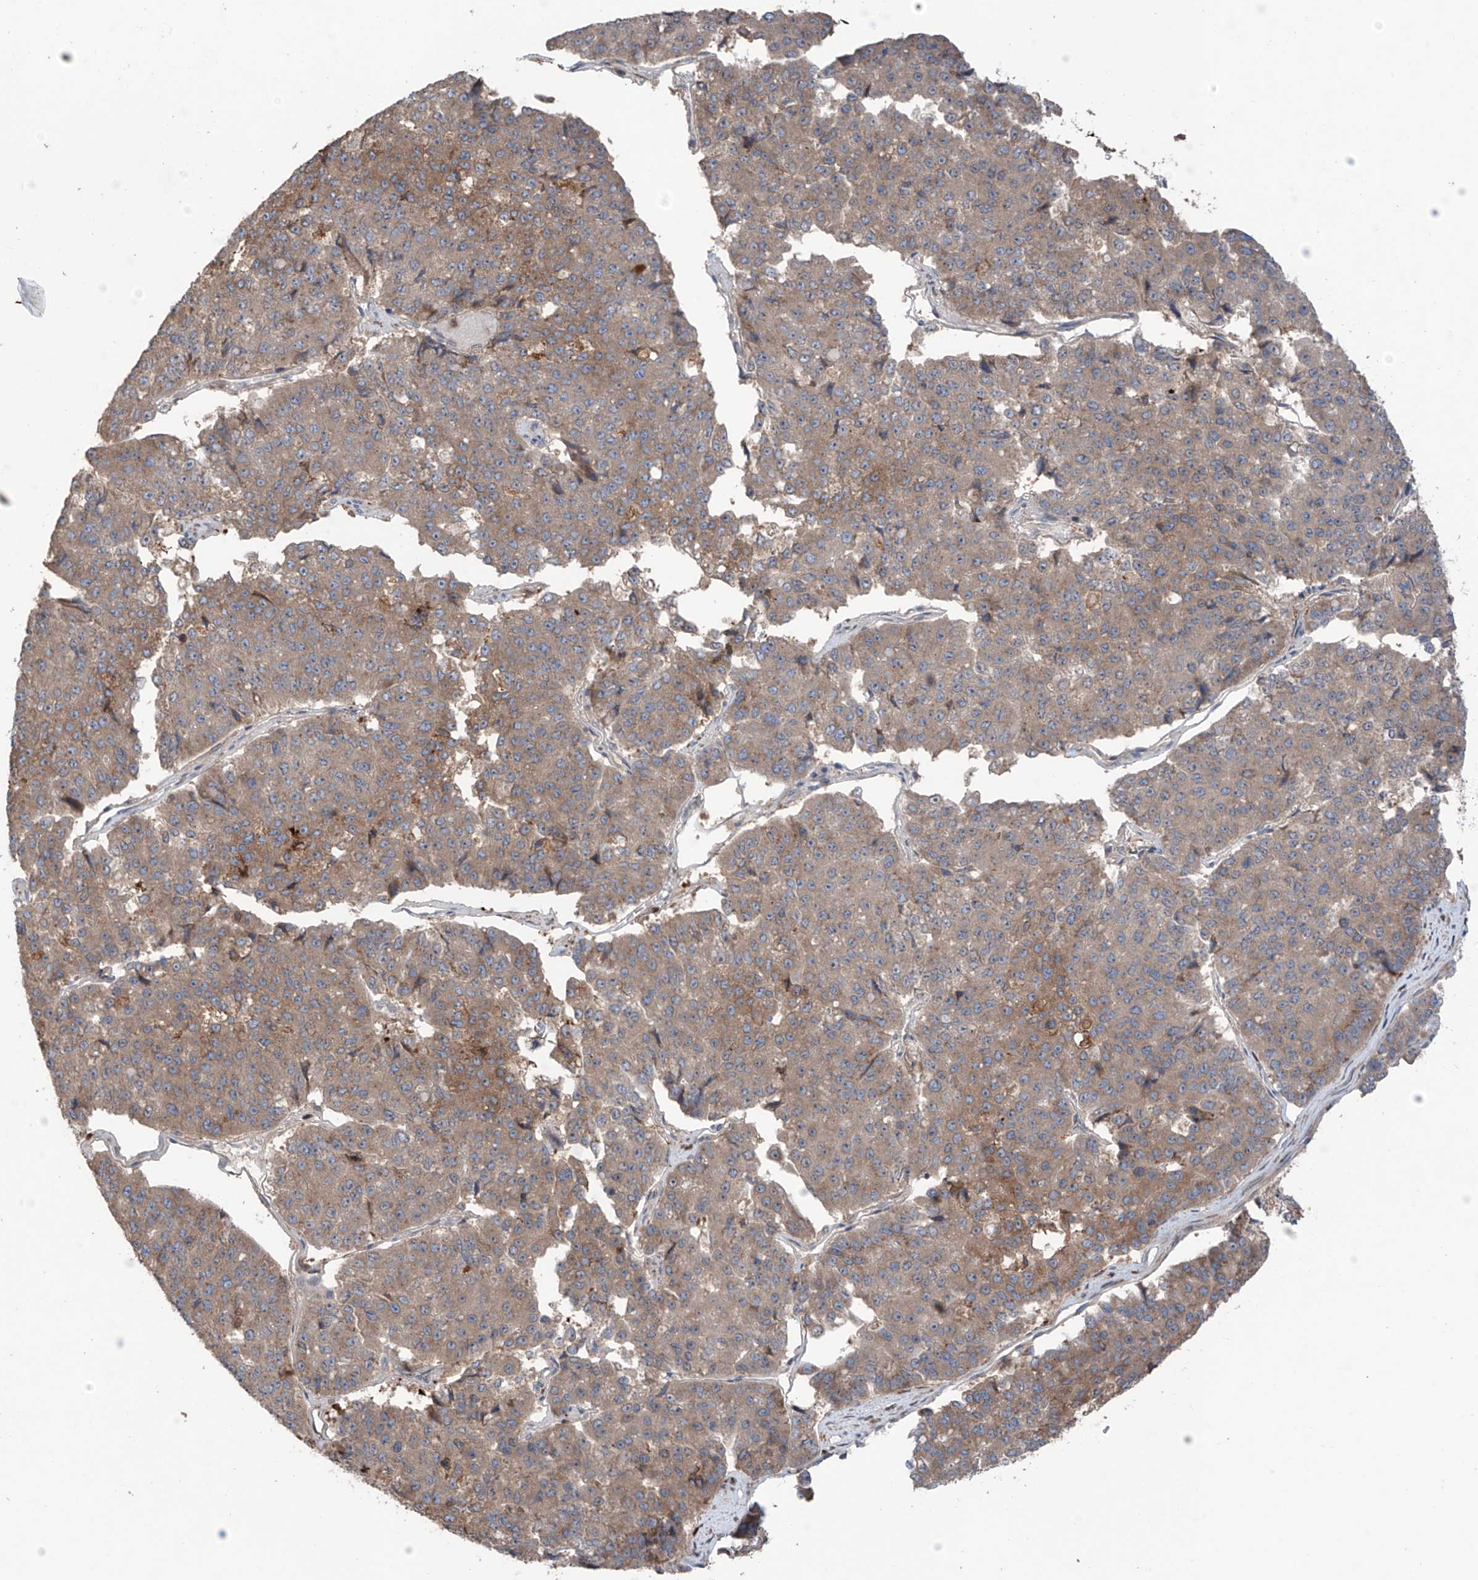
{"staining": {"intensity": "moderate", "quantity": ">75%", "location": "cytoplasmic/membranous"}, "tissue": "pancreatic cancer", "cell_type": "Tumor cells", "image_type": "cancer", "snomed": [{"axis": "morphology", "description": "Adenocarcinoma, NOS"}, {"axis": "topography", "description": "Pancreas"}], "caption": "Immunohistochemistry (IHC) staining of pancreatic adenocarcinoma, which displays medium levels of moderate cytoplasmic/membranous positivity in approximately >75% of tumor cells indicating moderate cytoplasmic/membranous protein expression. The staining was performed using DAB (3,3'-diaminobenzidine) (brown) for protein detection and nuclei were counterstained in hematoxylin (blue).", "gene": "SAMD3", "patient": {"sex": "male", "age": 50}}